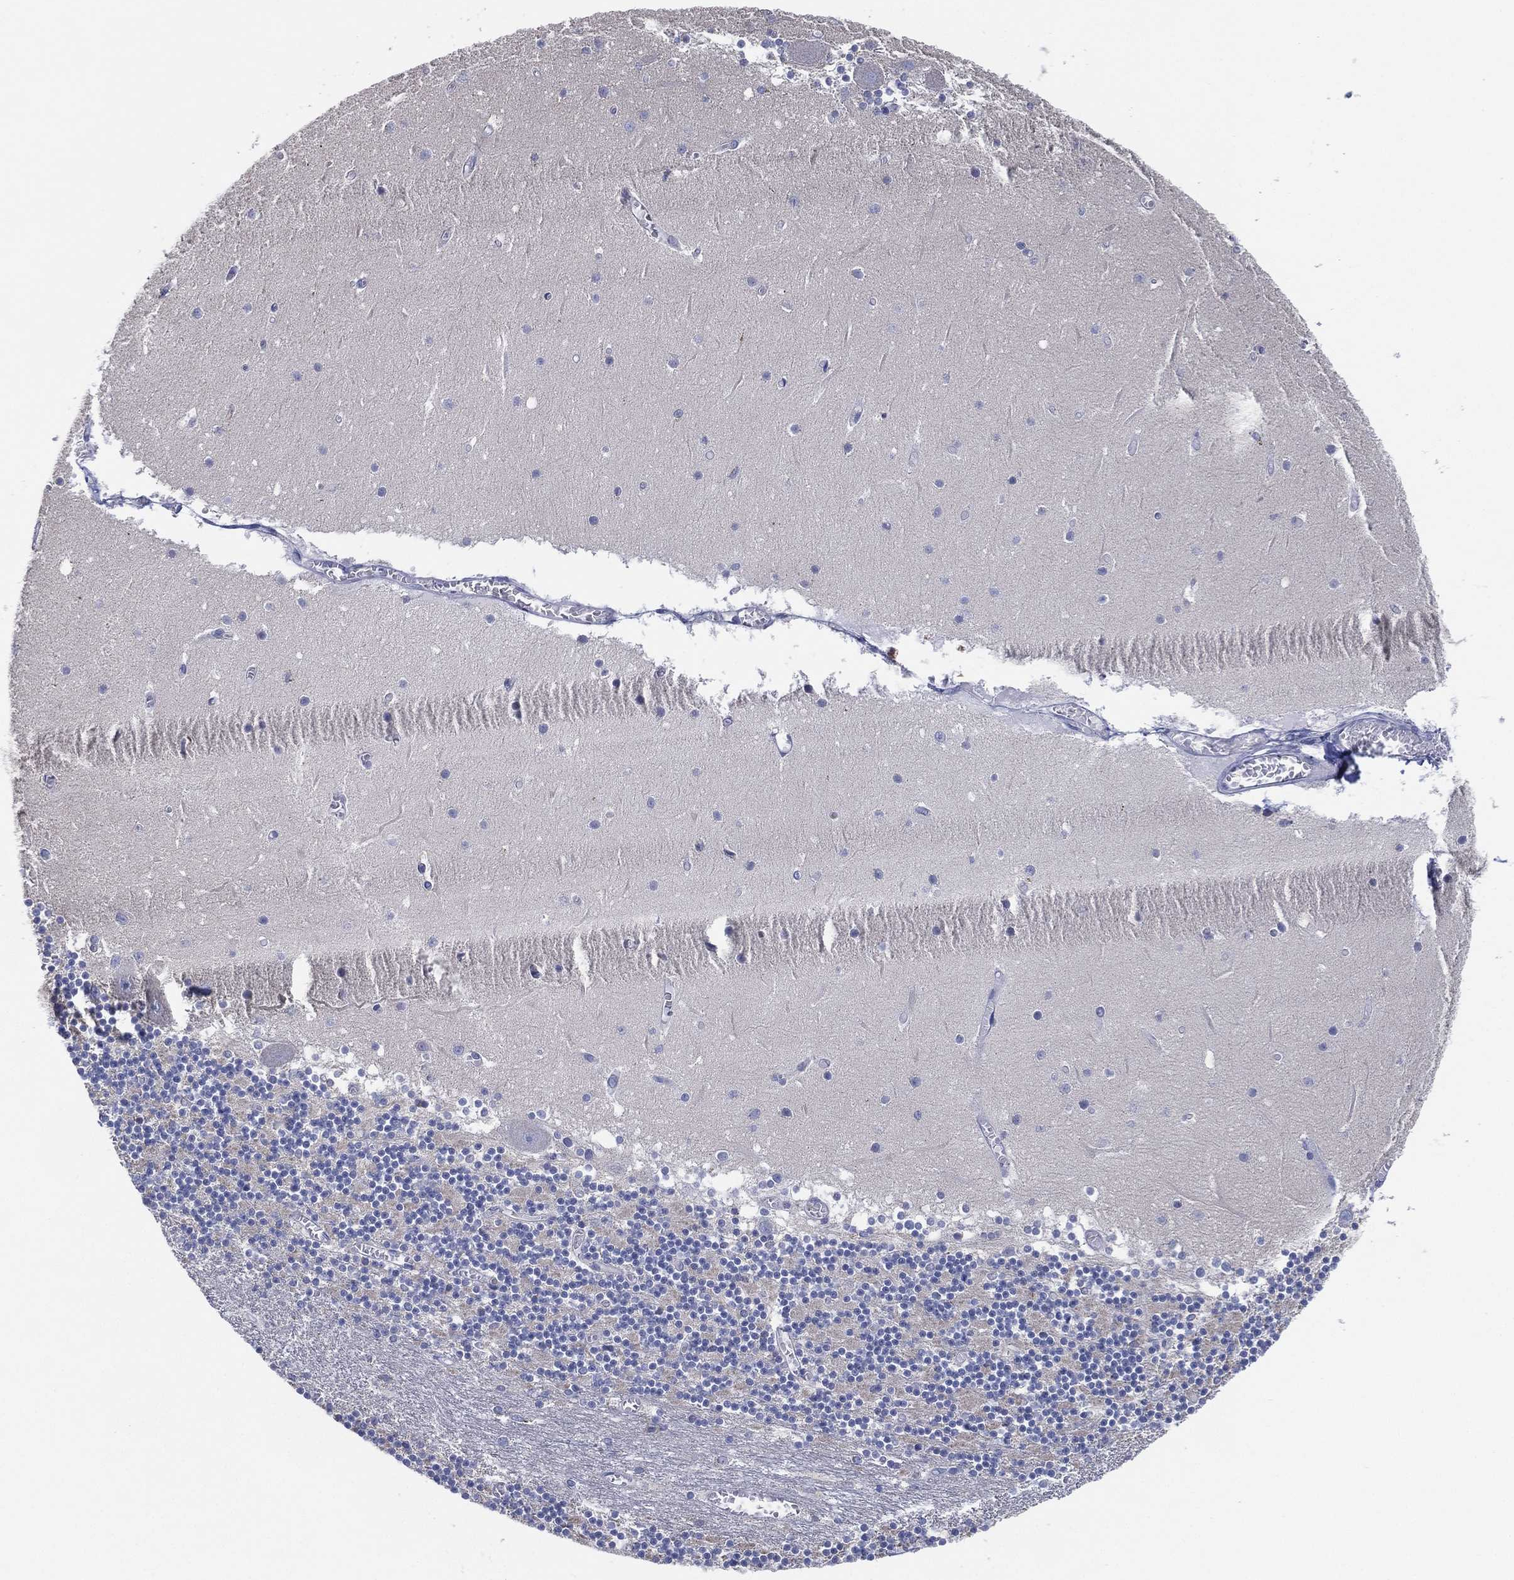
{"staining": {"intensity": "negative", "quantity": "none", "location": "none"}, "tissue": "cerebellum", "cell_type": "Cells in granular layer", "image_type": "normal", "snomed": [{"axis": "morphology", "description": "Normal tissue, NOS"}, {"axis": "topography", "description": "Cerebellum"}], "caption": "The immunohistochemistry (IHC) image has no significant positivity in cells in granular layer of cerebellum.", "gene": "CFTR", "patient": {"sex": "female", "age": 28}}